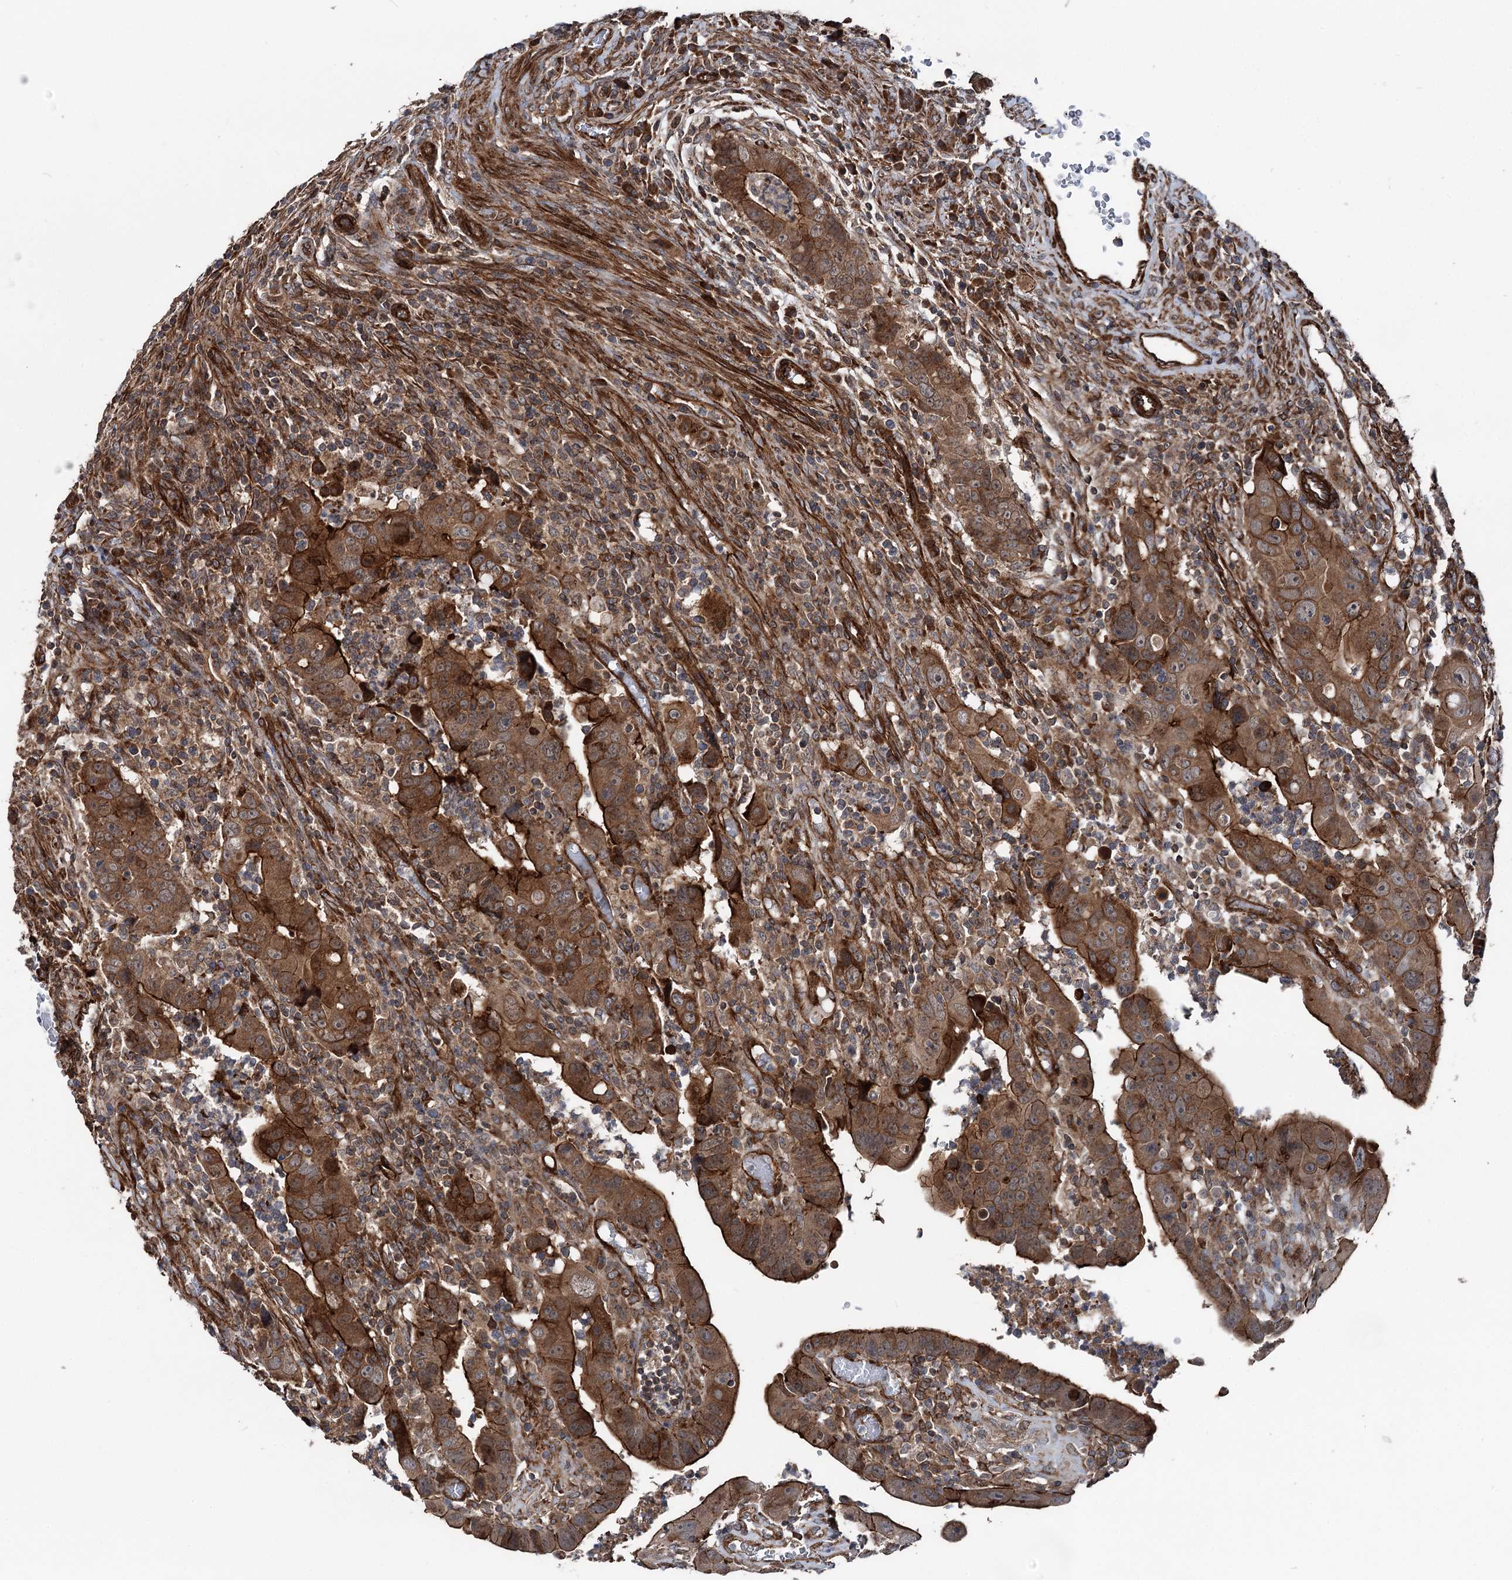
{"staining": {"intensity": "strong", "quantity": ">75%", "location": "cytoplasmic/membranous"}, "tissue": "colorectal cancer", "cell_type": "Tumor cells", "image_type": "cancer", "snomed": [{"axis": "morphology", "description": "Normal tissue, NOS"}, {"axis": "morphology", "description": "Adenocarcinoma, NOS"}, {"axis": "topography", "description": "Rectum"}], "caption": "IHC micrograph of neoplastic tissue: colorectal adenocarcinoma stained using IHC shows high levels of strong protein expression localized specifically in the cytoplasmic/membranous of tumor cells, appearing as a cytoplasmic/membranous brown color.", "gene": "ITFG2", "patient": {"sex": "female", "age": 65}}